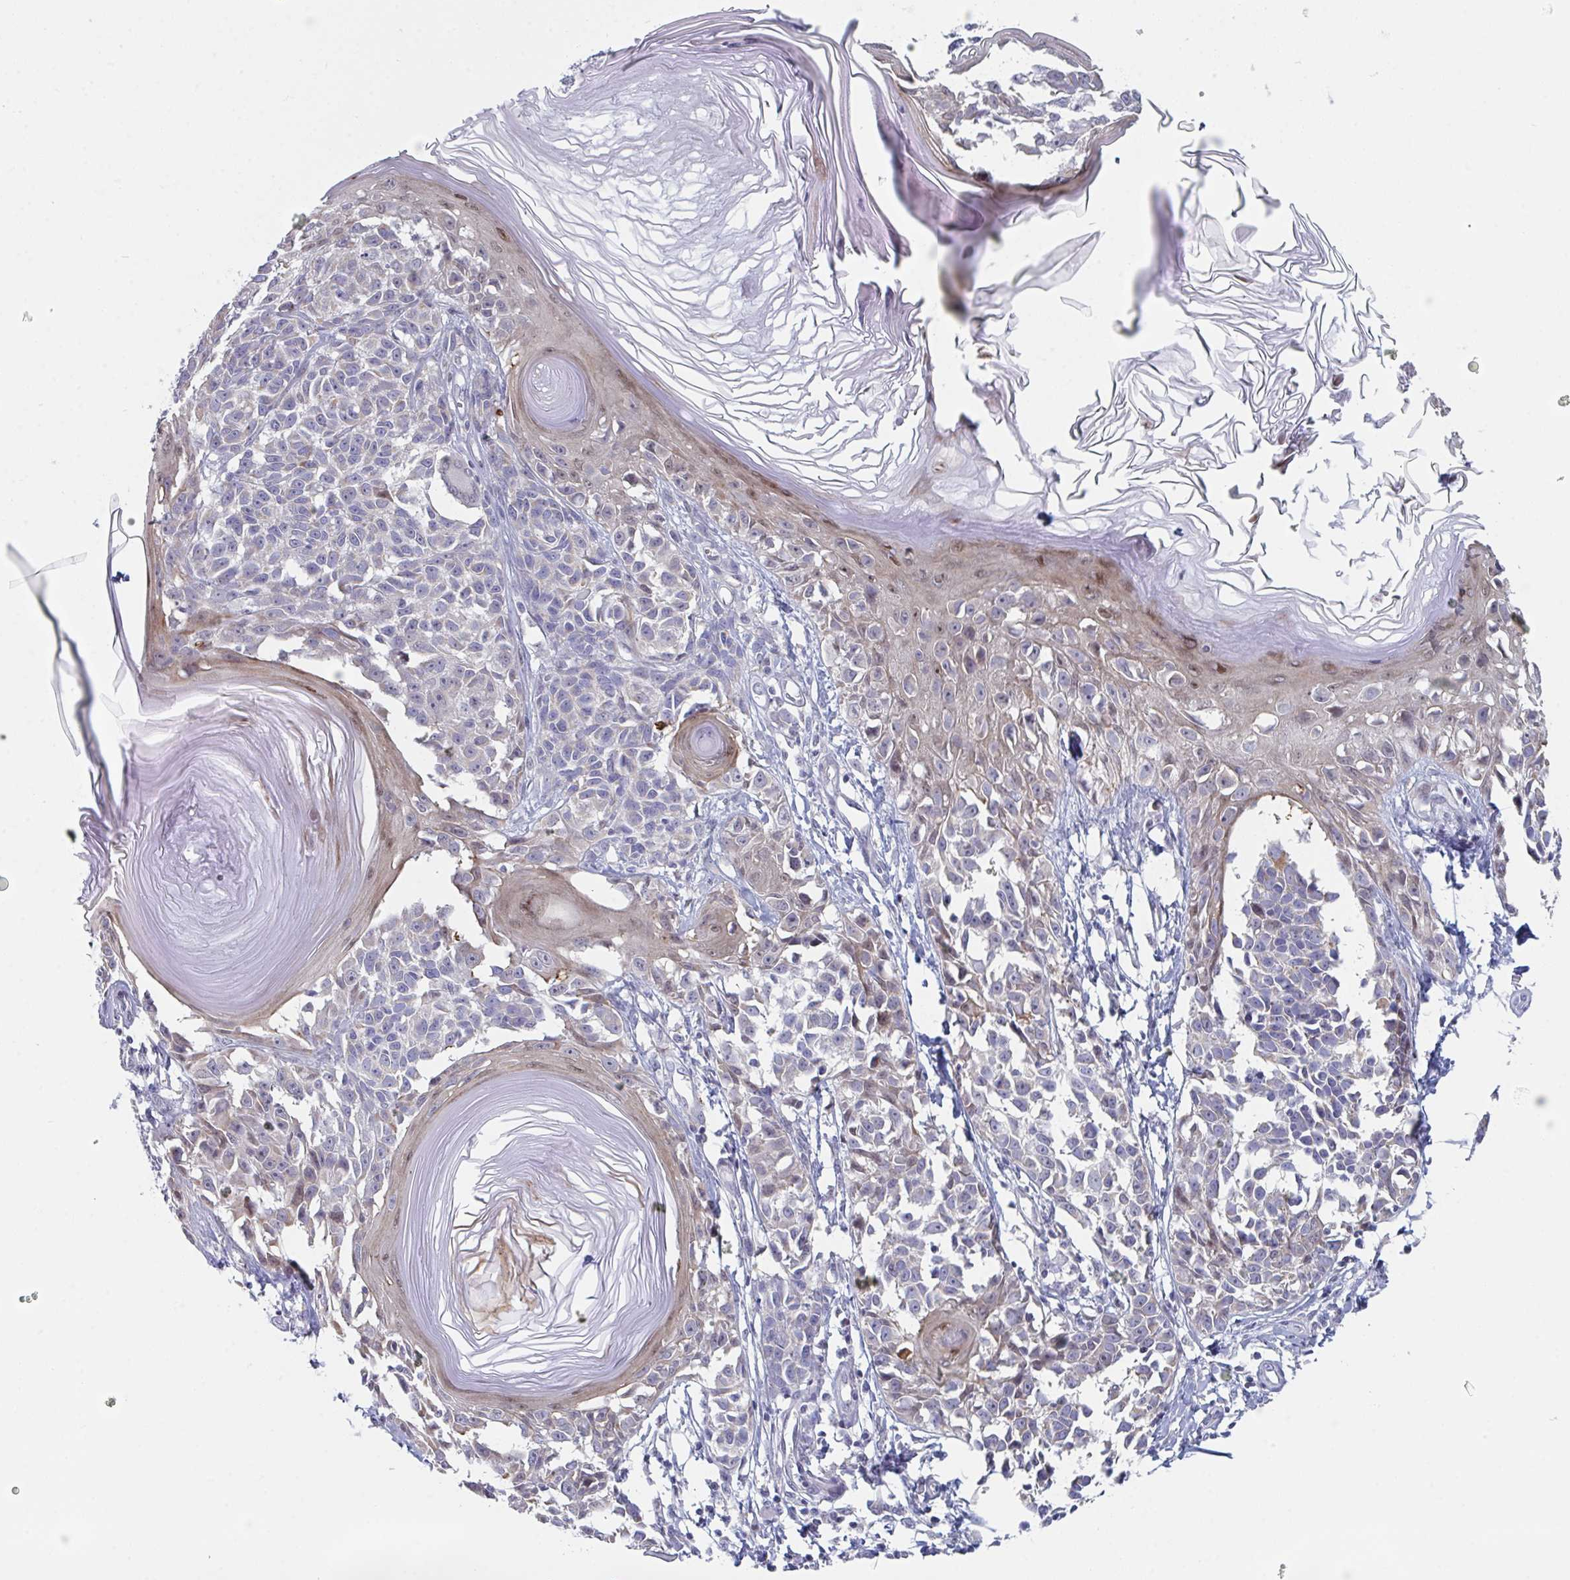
{"staining": {"intensity": "negative", "quantity": "none", "location": "none"}, "tissue": "melanoma", "cell_type": "Tumor cells", "image_type": "cancer", "snomed": [{"axis": "morphology", "description": "Malignant melanoma, NOS"}, {"axis": "topography", "description": "Skin"}], "caption": "Protein analysis of malignant melanoma shows no significant expression in tumor cells. (Immunohistochemistry (ihc), brightfield microscopy, high magnification).", "gene": "CENPT", "patient": {"sex": "male", "age": 73}}